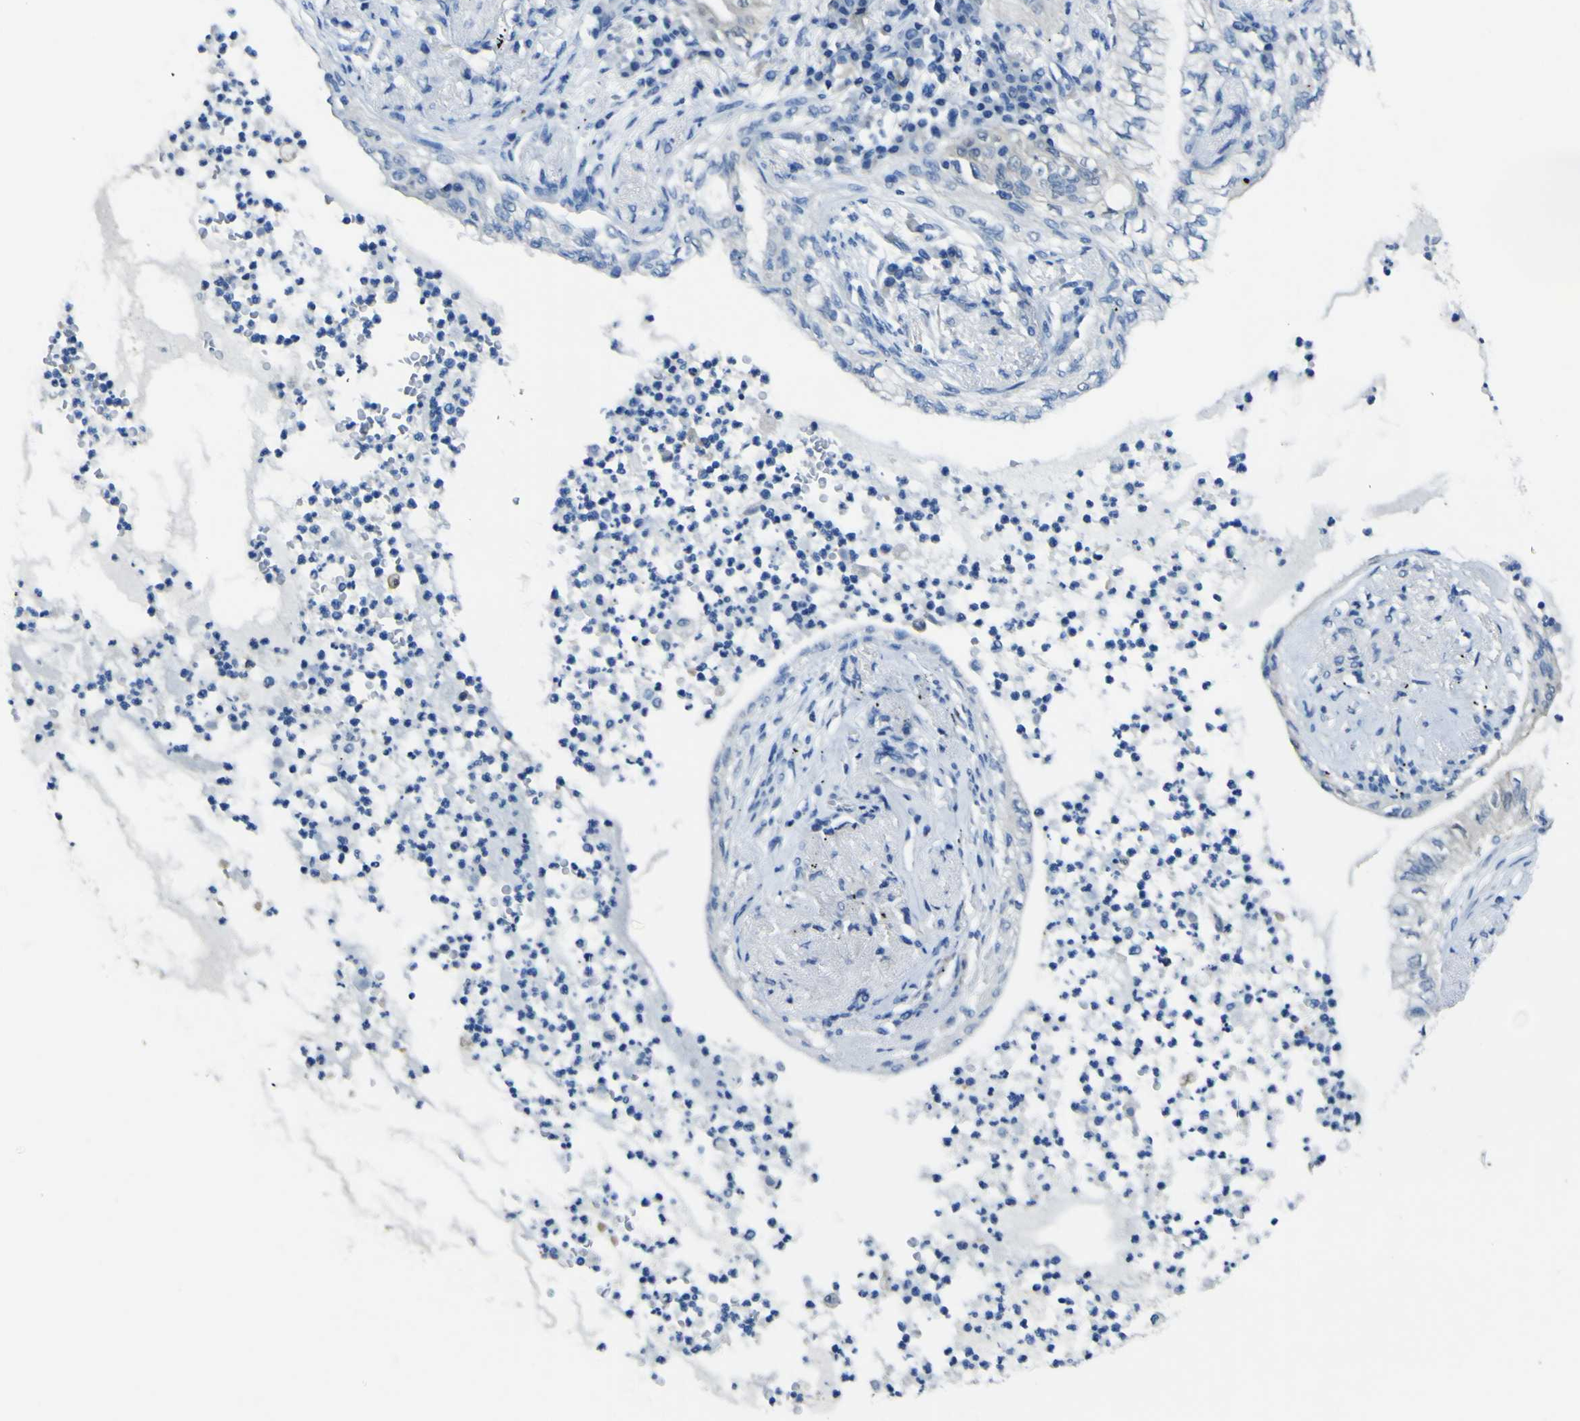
{"staining": {"intensity": "negative", "quantity": "none", "location": "none"}, "tissue": "lung cancer", "cell_type": "Tumor cells", "image_type": "cancer", "snomed": [{"axis": "morphology", "description": "Normal tissue, NOS"}, {"axis": "morphology", "description": "Adenocarcinoma, NOS"}, {"axis": "topography", "description": "Bronchus"}, {"axis": "topography", "description": "Lung"}], "caption": "The immunohistochemistry micrograph has no significant positivity in tumor cells of adenocarcinoma (lung) tissue.", "gene": "PHKG1", "patient": {"sex": "female", "age": 70}}